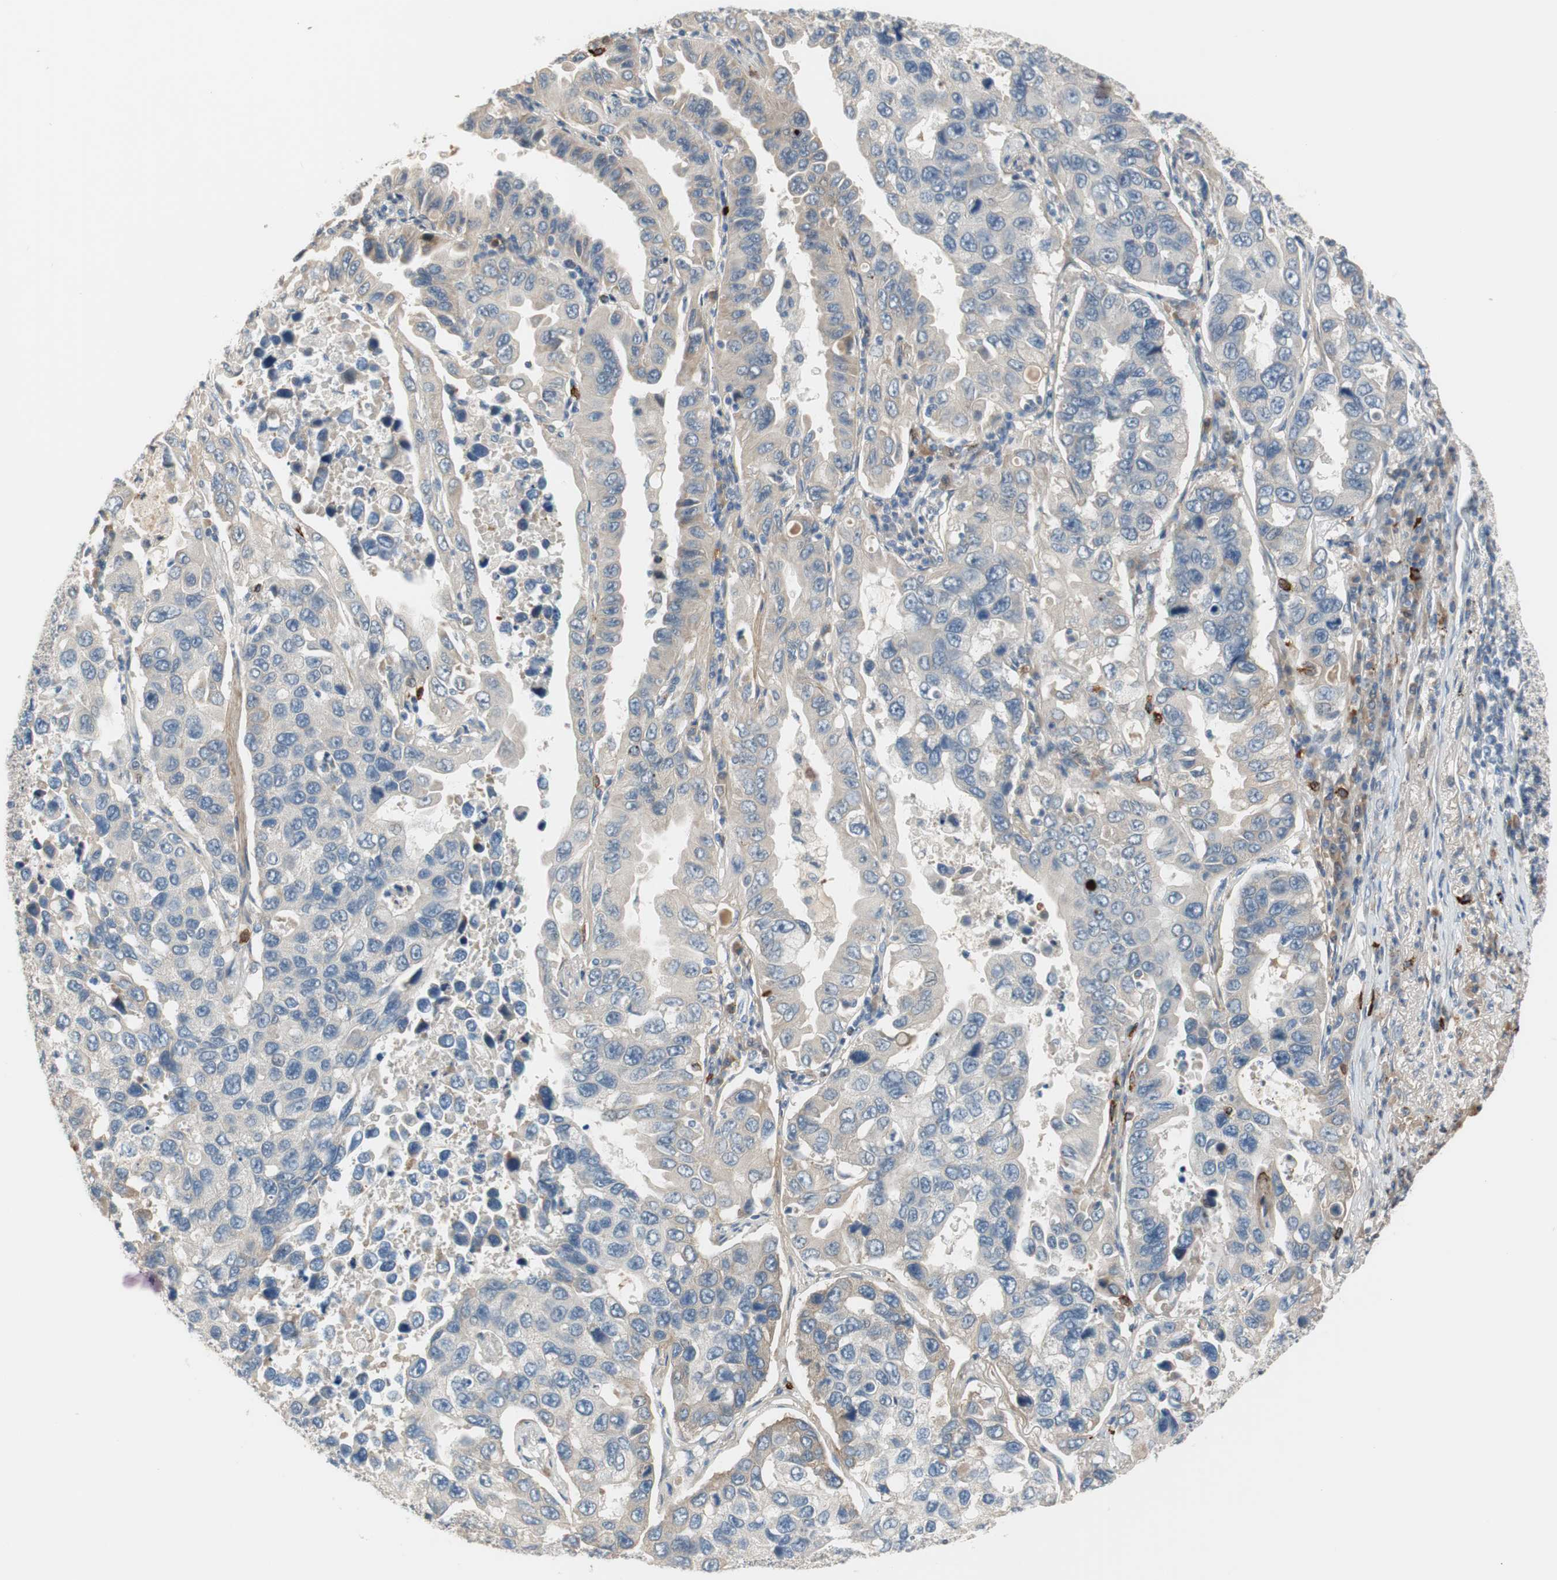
{"staining": {"intensity": "weak", "quantity": "25%-75%", "location": "cytoplasmic/membranous"}, "tissue": "lung cancer", "cell_type": "Tumor cells", "image_type": "cancer", "snomed": [{"axis": "morphology", "description": "Adenocarcinoma, NOS"}, {"axis": "topography", "description": "Lung"}], "caption": "A histopathology image showing weak cytoplasmic/membranous expression in about 25%-75% of tumor cells in lung cancer (adenocarcinoma), as visualized by brown immunohistochemical staining.", "gene": "COL12A1", "patient": {"sex": "male", "age": 64}}